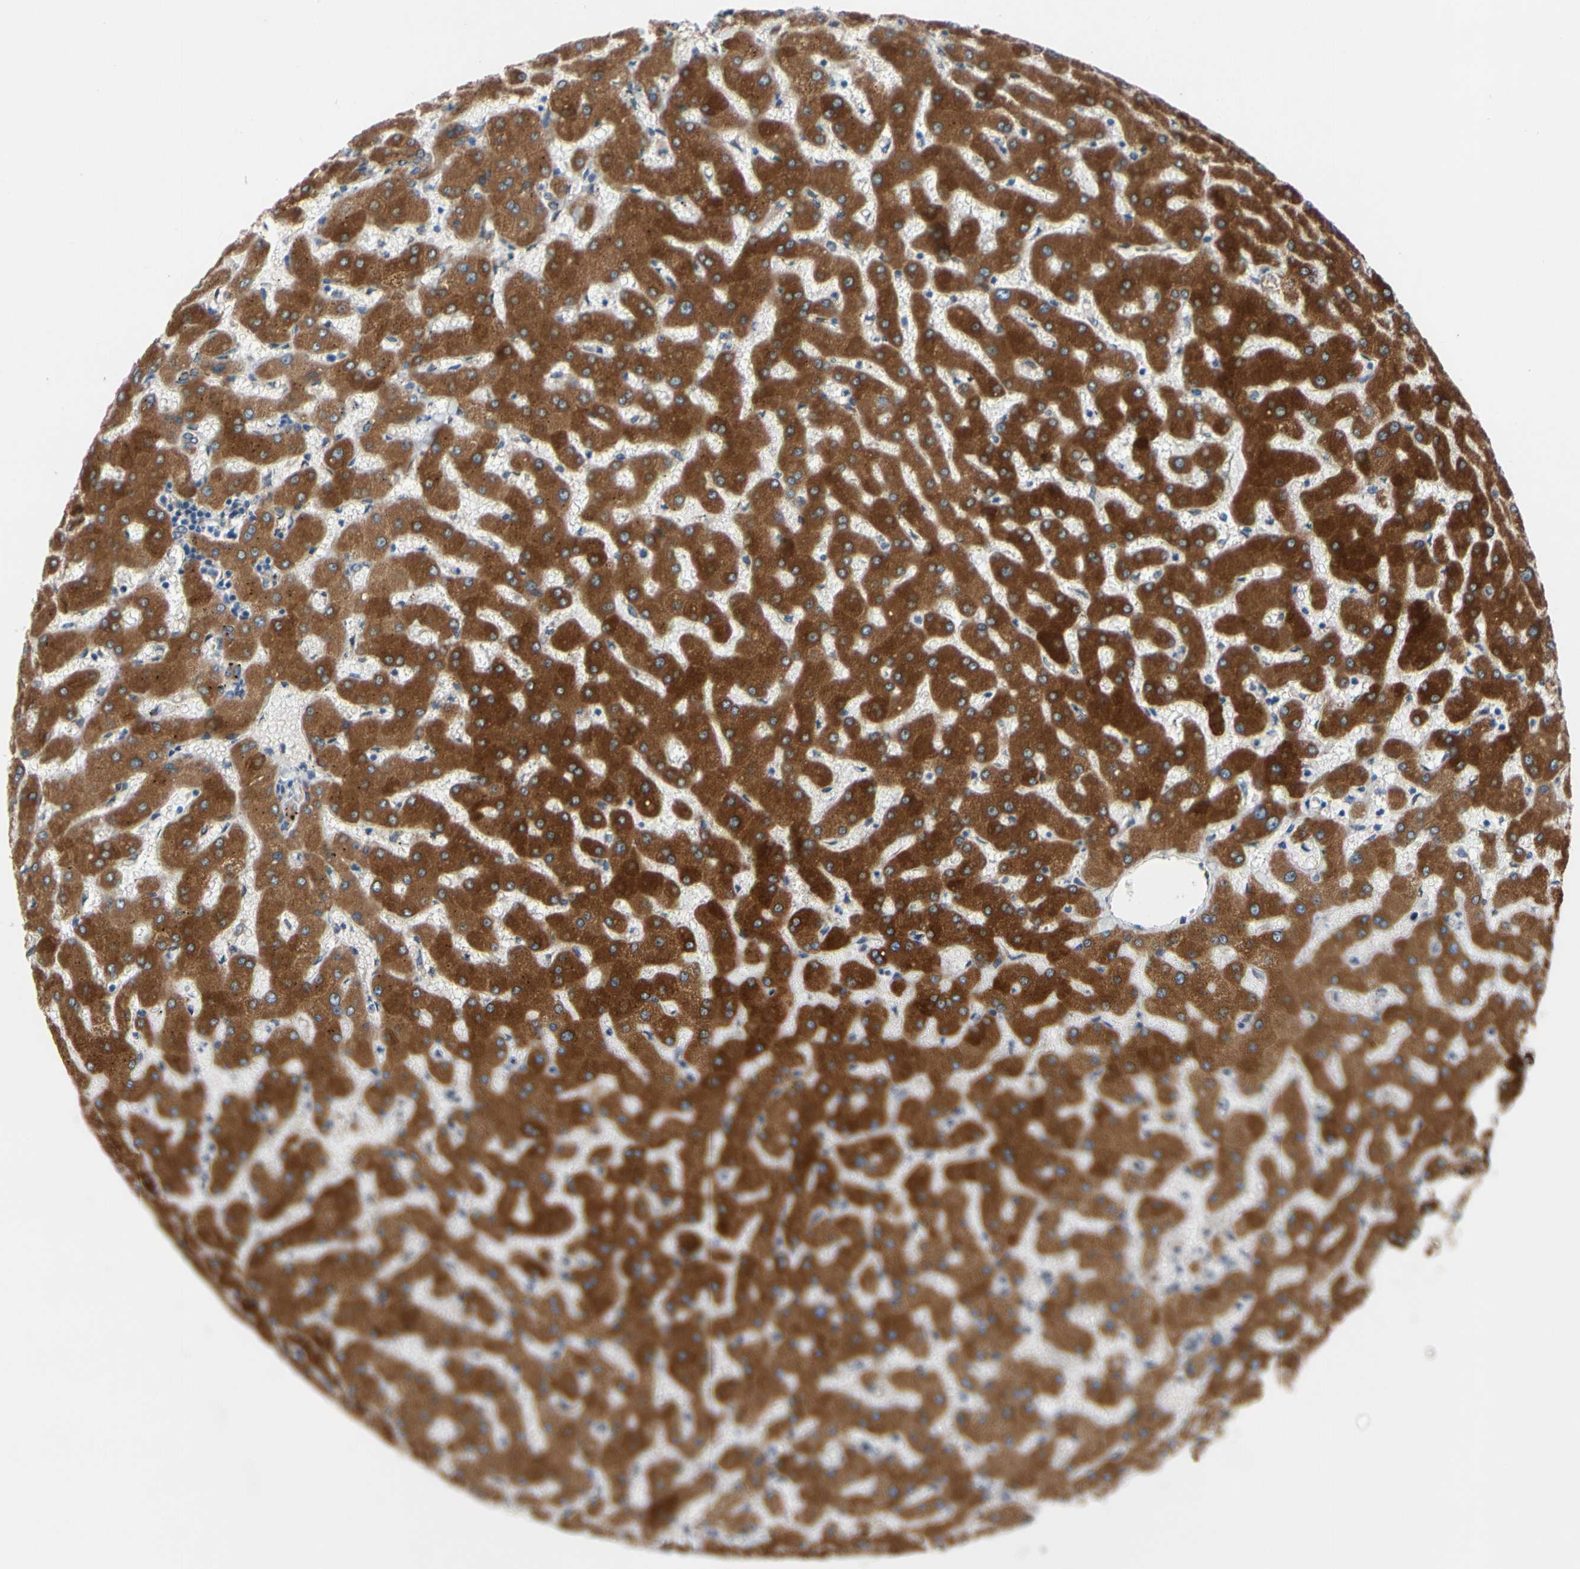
{"staining": {"intensity": "weak", "quantity": ">75%", "location": "cytoplasmic/membranous"}, "tissue": "liver", "cell_type": "Cholangiocytes", "image_type": "normal", "snomed": [{"axis": "morphology", "description": "Normal tissue, NOS"}, {"axis": "topography", "description": "Liver"}], "caption": "Cholangiocytes display low levels of weak cytoplasmic/membranous positivity in about >75% of cells in normal human liver.", "gene": "PRXL2A", "patient": {"sex": "female", "age": 63}}